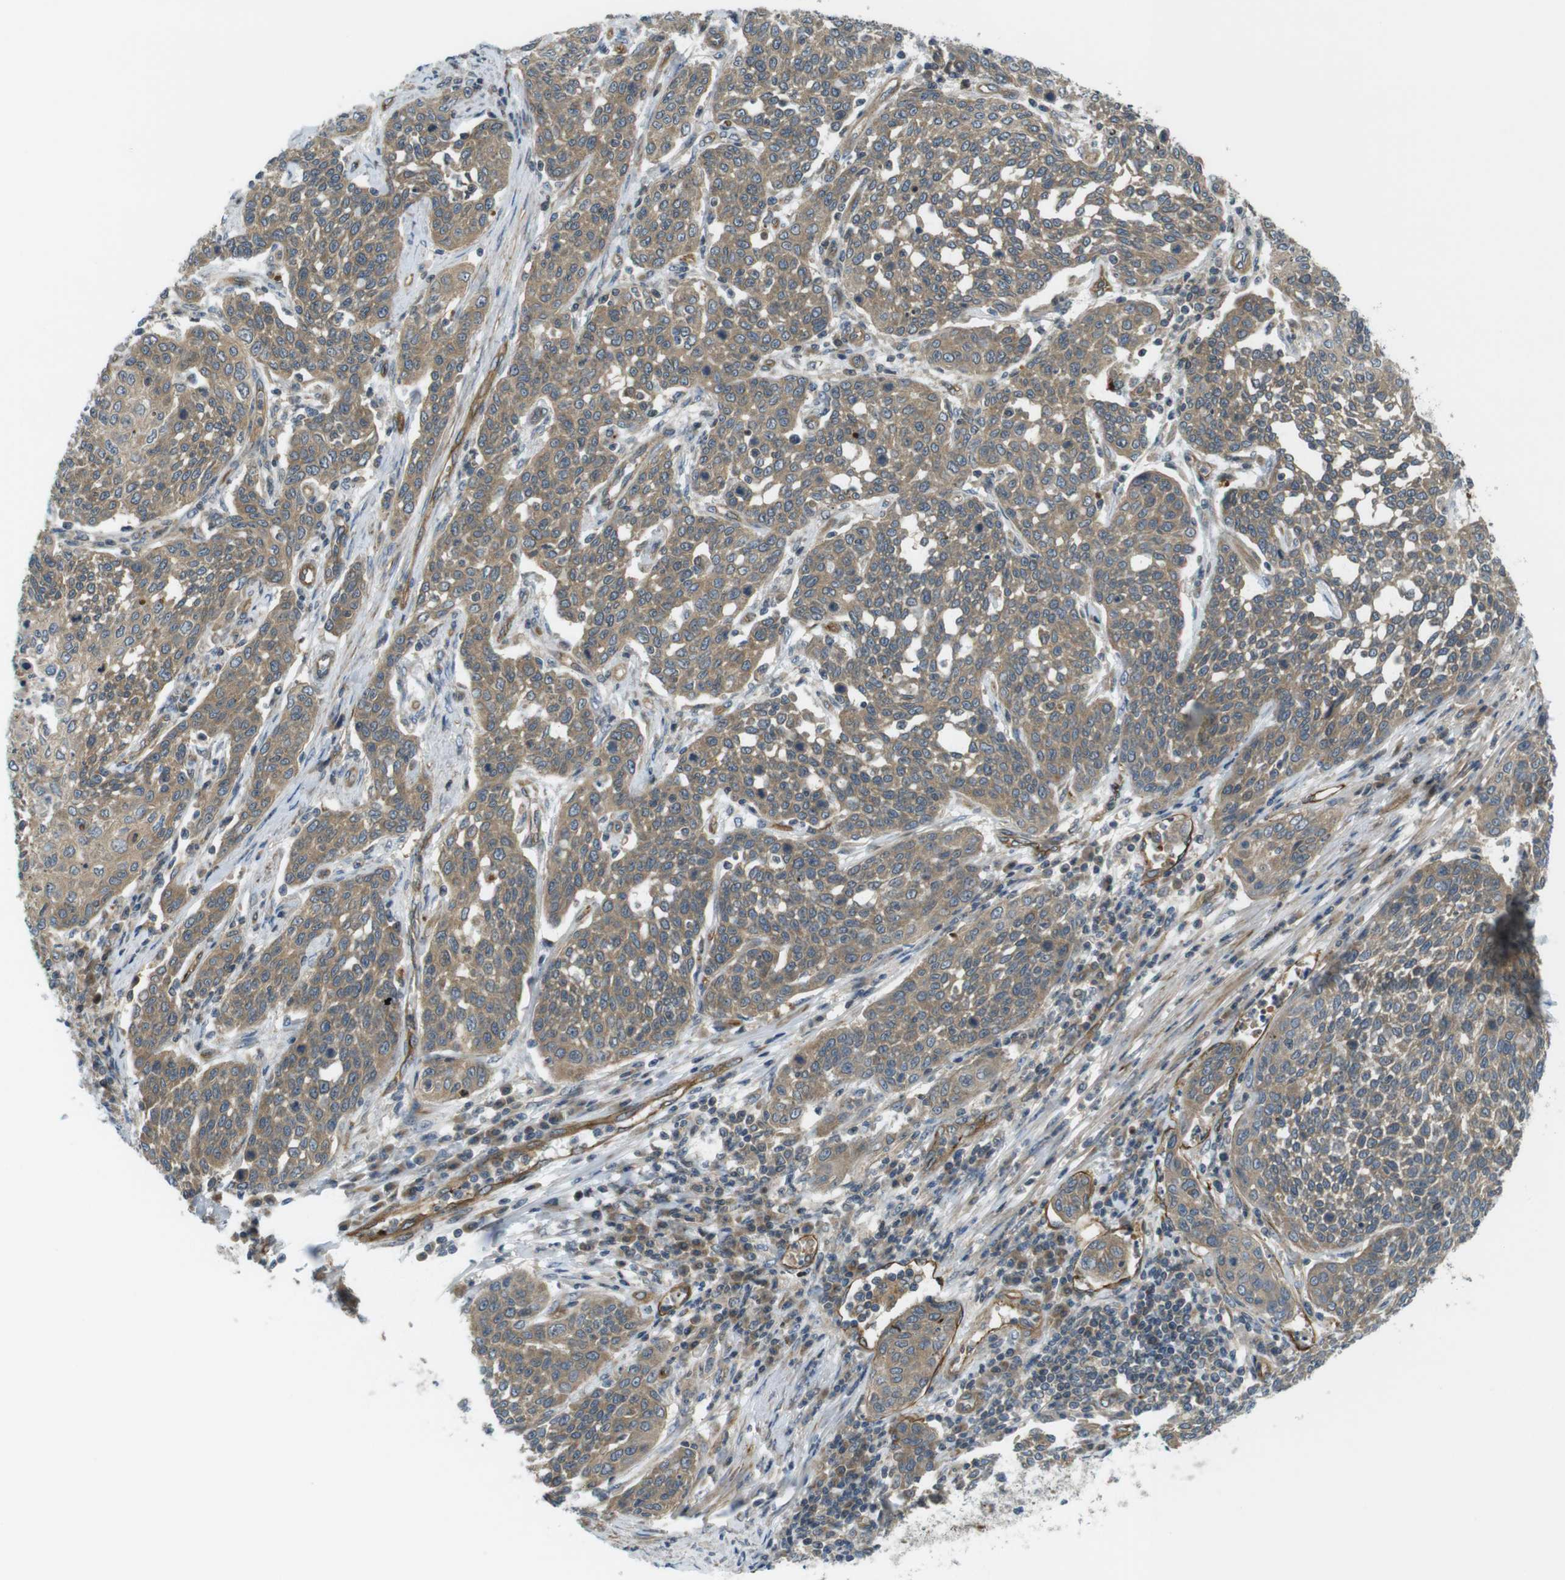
{"staining": {"intensity": "moderate", "quantity": ">75%", "location": "cytoplasmic/membranous"}, "tissue": "cervical cancer", "cell_type": "Tumor cells", "image_type": "cancer", "snomed": [{"axis": "morphology", "description": "Squamous cell carcinoma, NOS"}, {"axis": "topography", "description": "Cervix"}], "caption": "Cervical cancer (squamous cell carcinoma) stained with DAB immunohistochemistry (IHC) exhibits medium levels of moderate cytoplasmic/membranous positivity in approximately >75% of tumor cells. The protein of interest is stained brown, and the nuclei are stained in blue (DAB (3,3'-diaminobenzidine) IHC with brightfield microscopy, high magnification).", "gene": "TSC1", "patient": {"sex": "female", "age": 34}}